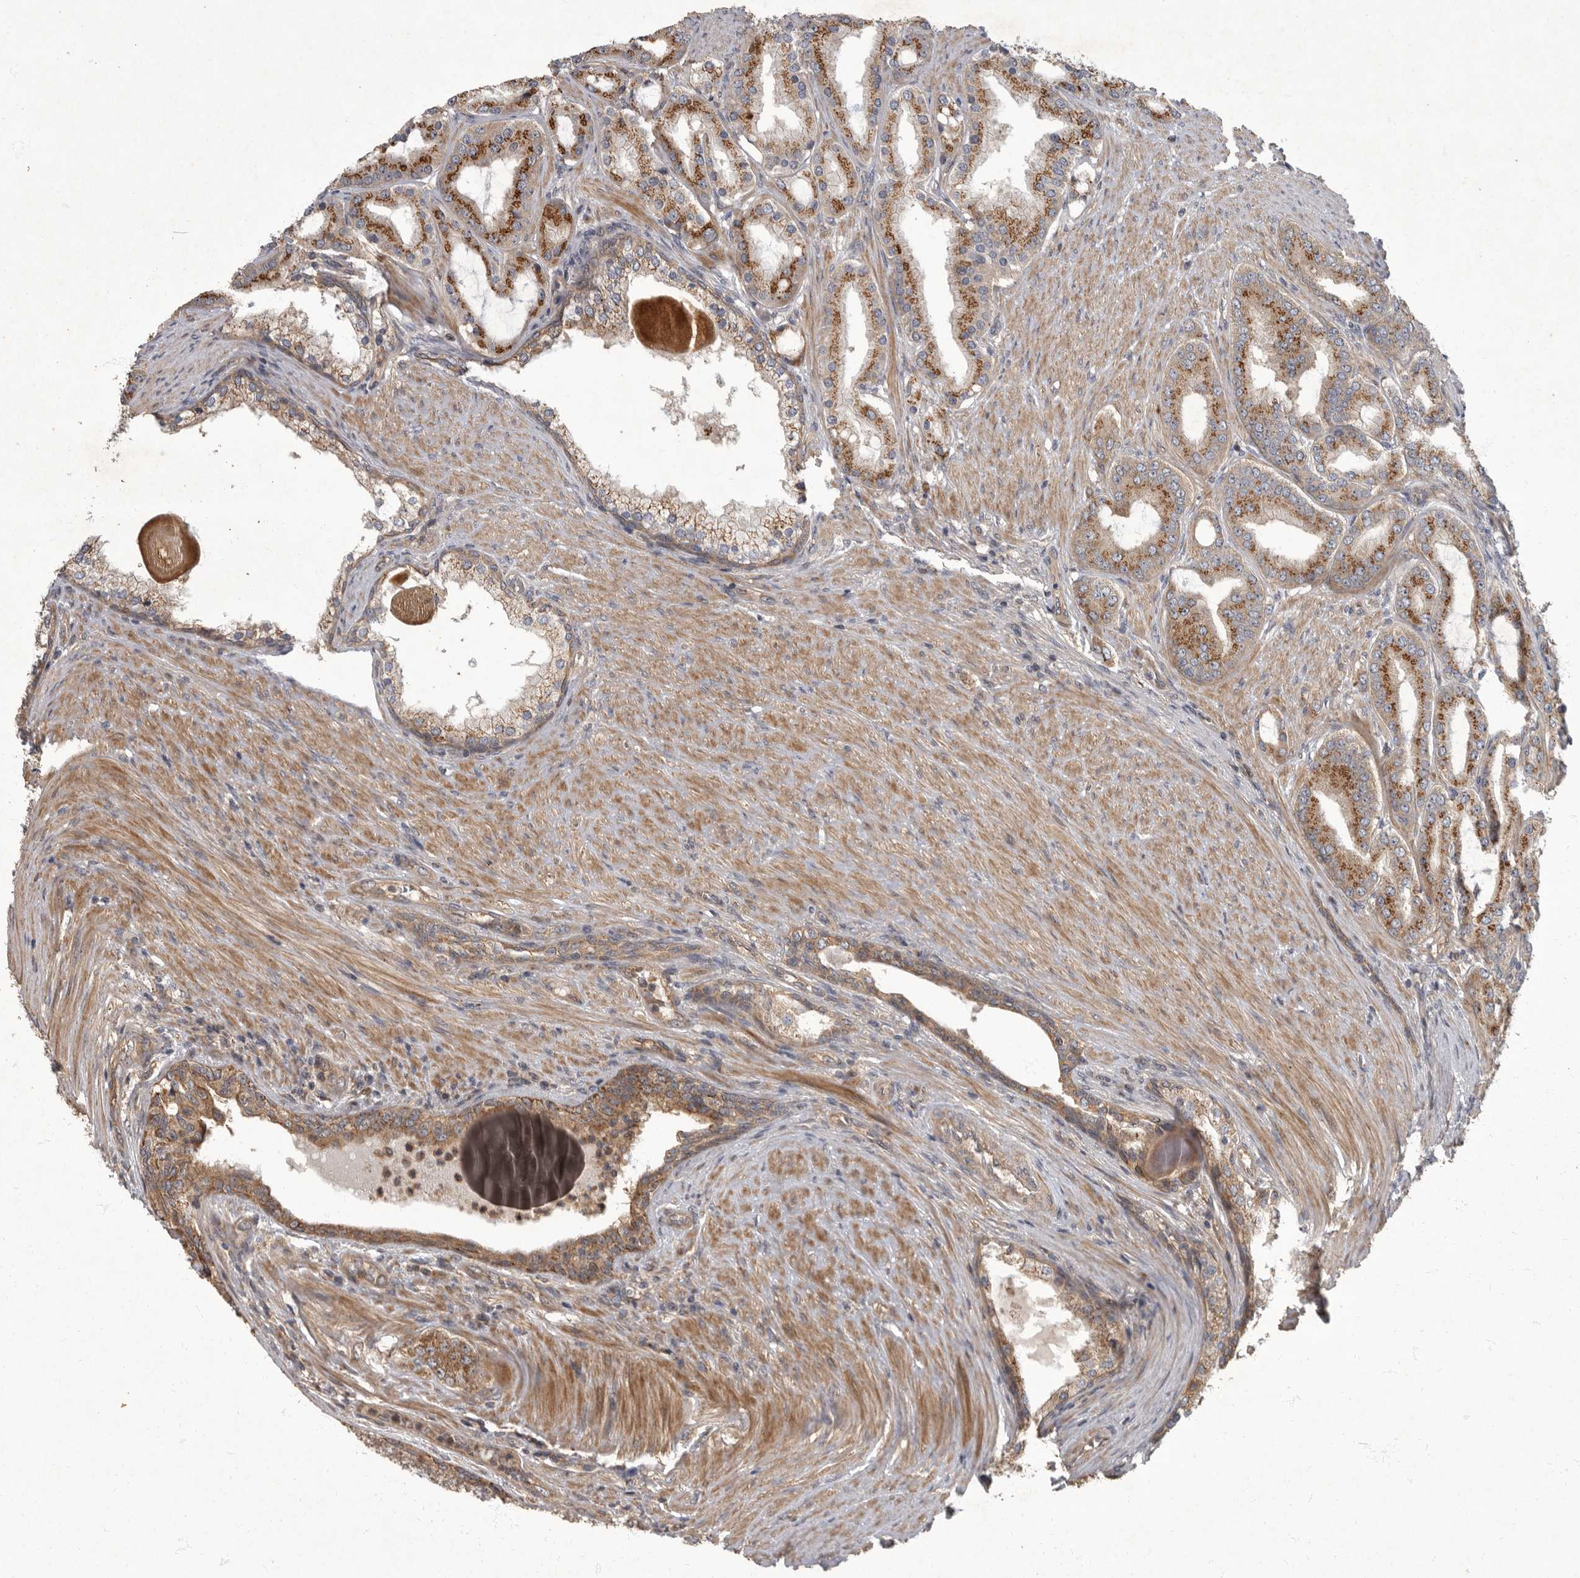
{"staining": {"intensity": "strong", "quantity": ">75%", "location": "cytoplasmic/membranous"}, "tissue": "prostate cancer", "cell_type": "Tumor cells", "image_type": "cancer", "snomed": [{"axis": "morphology", "description": "Adenocarcinoma, High grade"}, {"axis": "topography", "description": "Prostate"}], "caption": "Immunohistochemical staining of human prostate cancer (high-grade adenocarcinoma) exhibits strong cytoplasmic/membranous protein staining in approximately >75% of tumor cells.", "gene": "IQCK", "patient": {"sex": "male", "age": 60}}